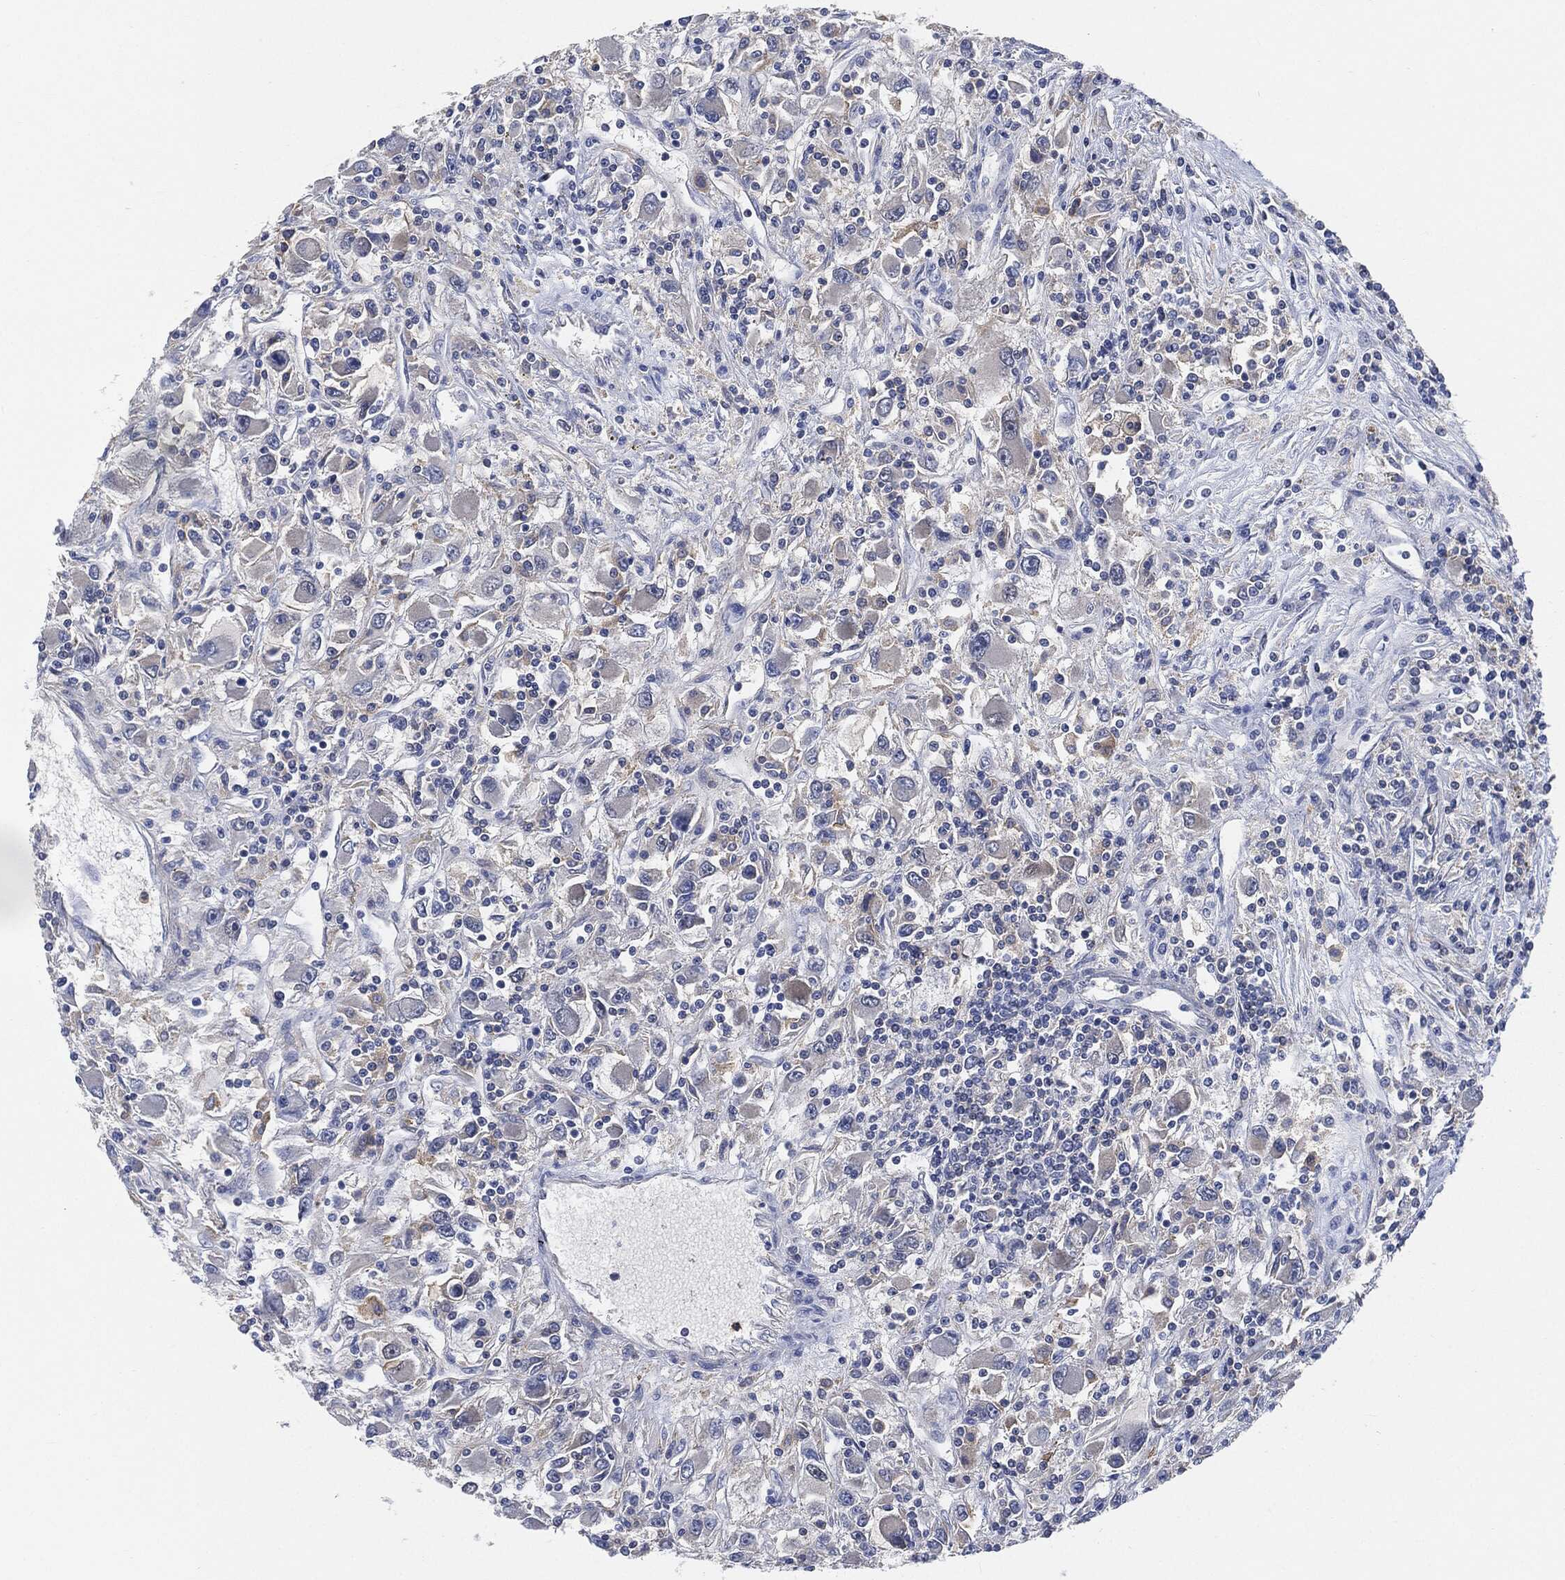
{"staining": {"intensity": "moderate", "quantity": "<25%", "location": "cytoplasmic/membranous"}, "tissue": "renal cancer", "cell_type": "Tumor cells", "image_type": "cancer", "snomed": [{"axis": "morphology", "description": "Adenocarcinoma, NOS"}, {"axis": "topography", "description": "Kidney"}], "caption": "Human renal cancer stained with a protein marker exhibits moderate staining in tumor cells.", "gene": "VSIG4", "patient": {"sex": "female", "age": 67}}